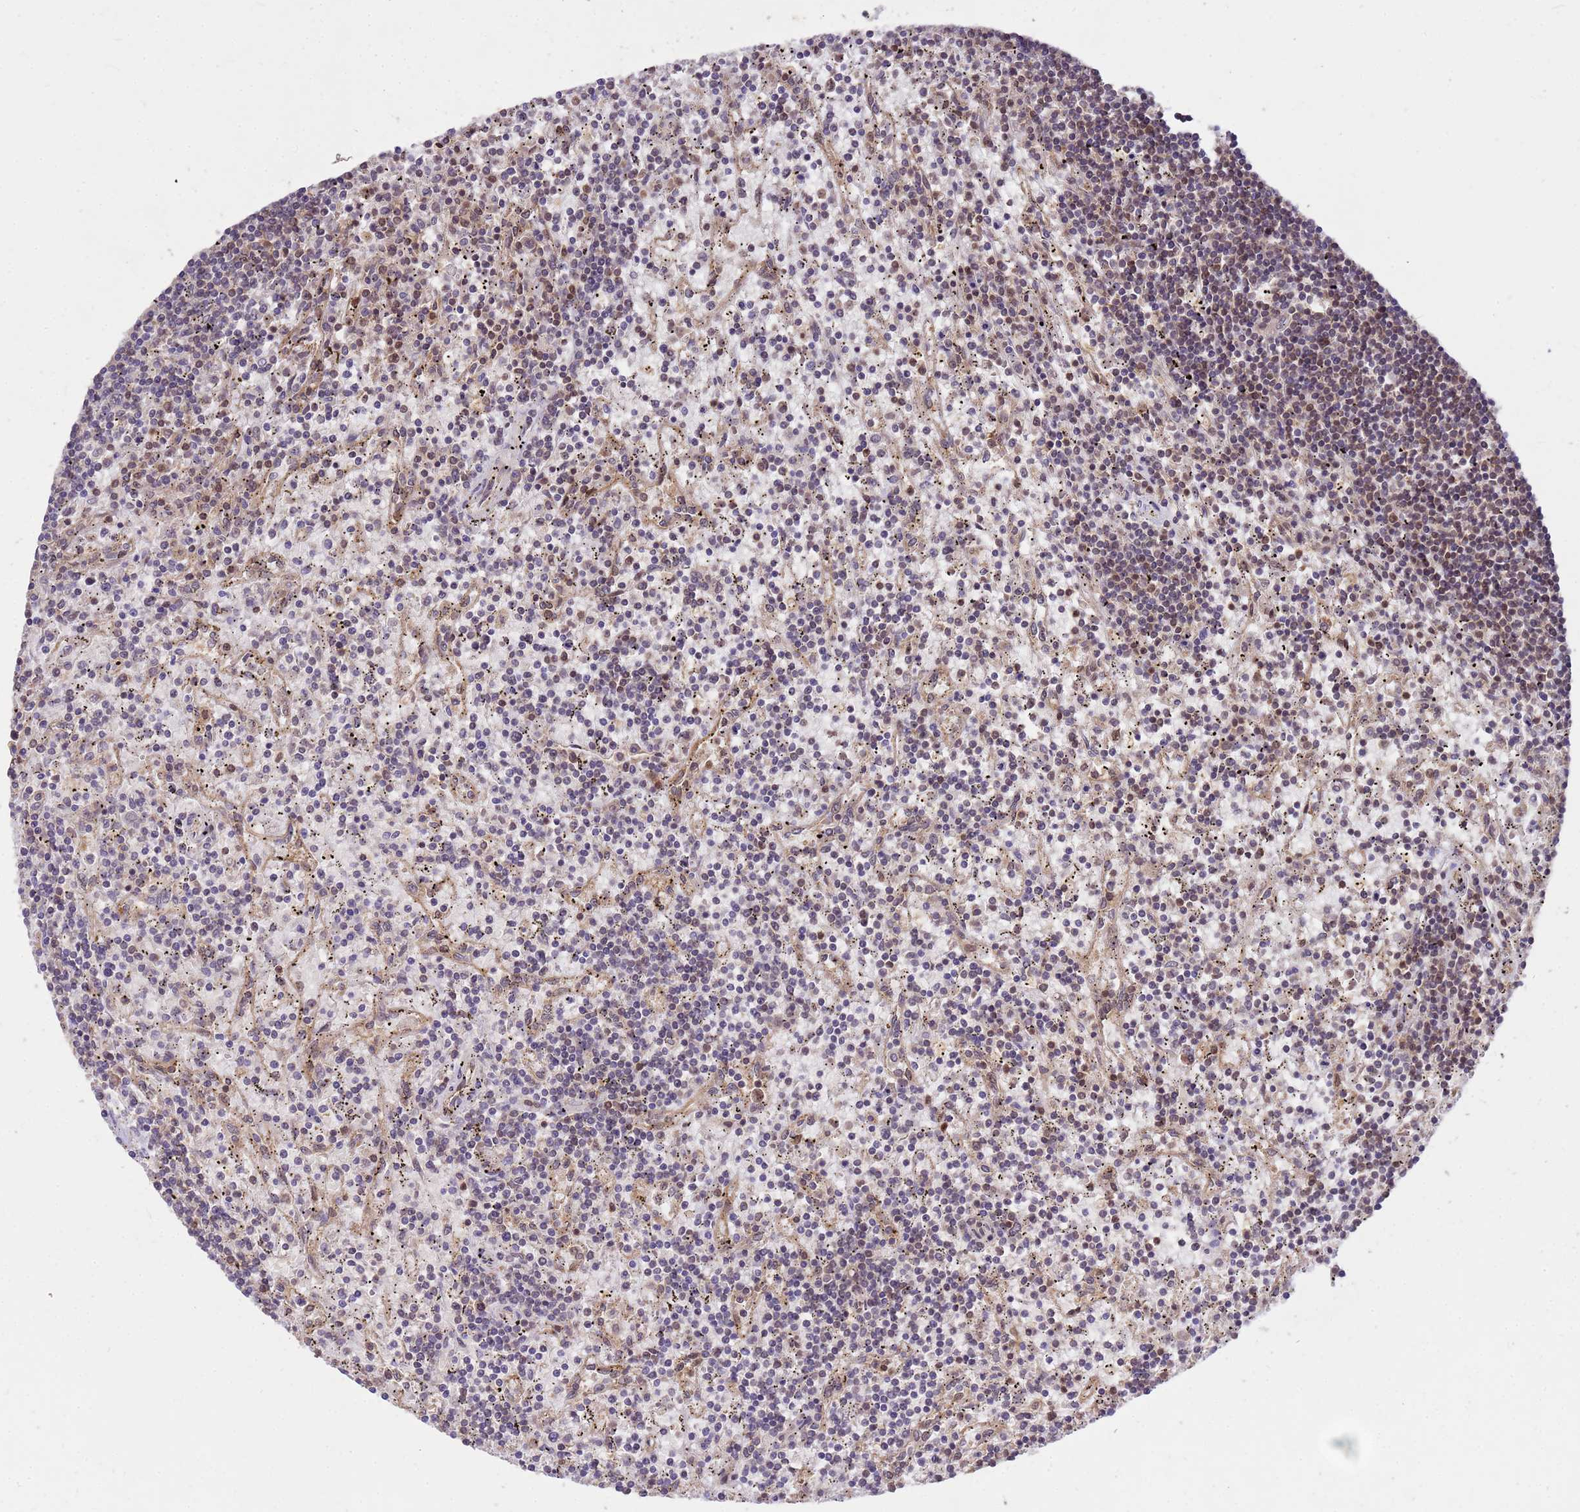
{"staining": {"intensity": "weak", "quantity": "25%-75%", "location": "cytoplasmic/membranous"}, "tissue": "lymphoma", "cell_type": "Tumor cells", "image_type": "cancer", "snomed": [{"axis": "morphology", "description": "Malignant lymphoma, non-Hodgkin's type, Low grade"}, {"axis": "topography", "description": "Spleen"}], "caption": "A brown stain highlights weak cytoplasmic/membranous staining of a protein in lymphoma tumor cells.", "gene": "PPP2CB", "patient": {"sex": "male", "age": 76}}